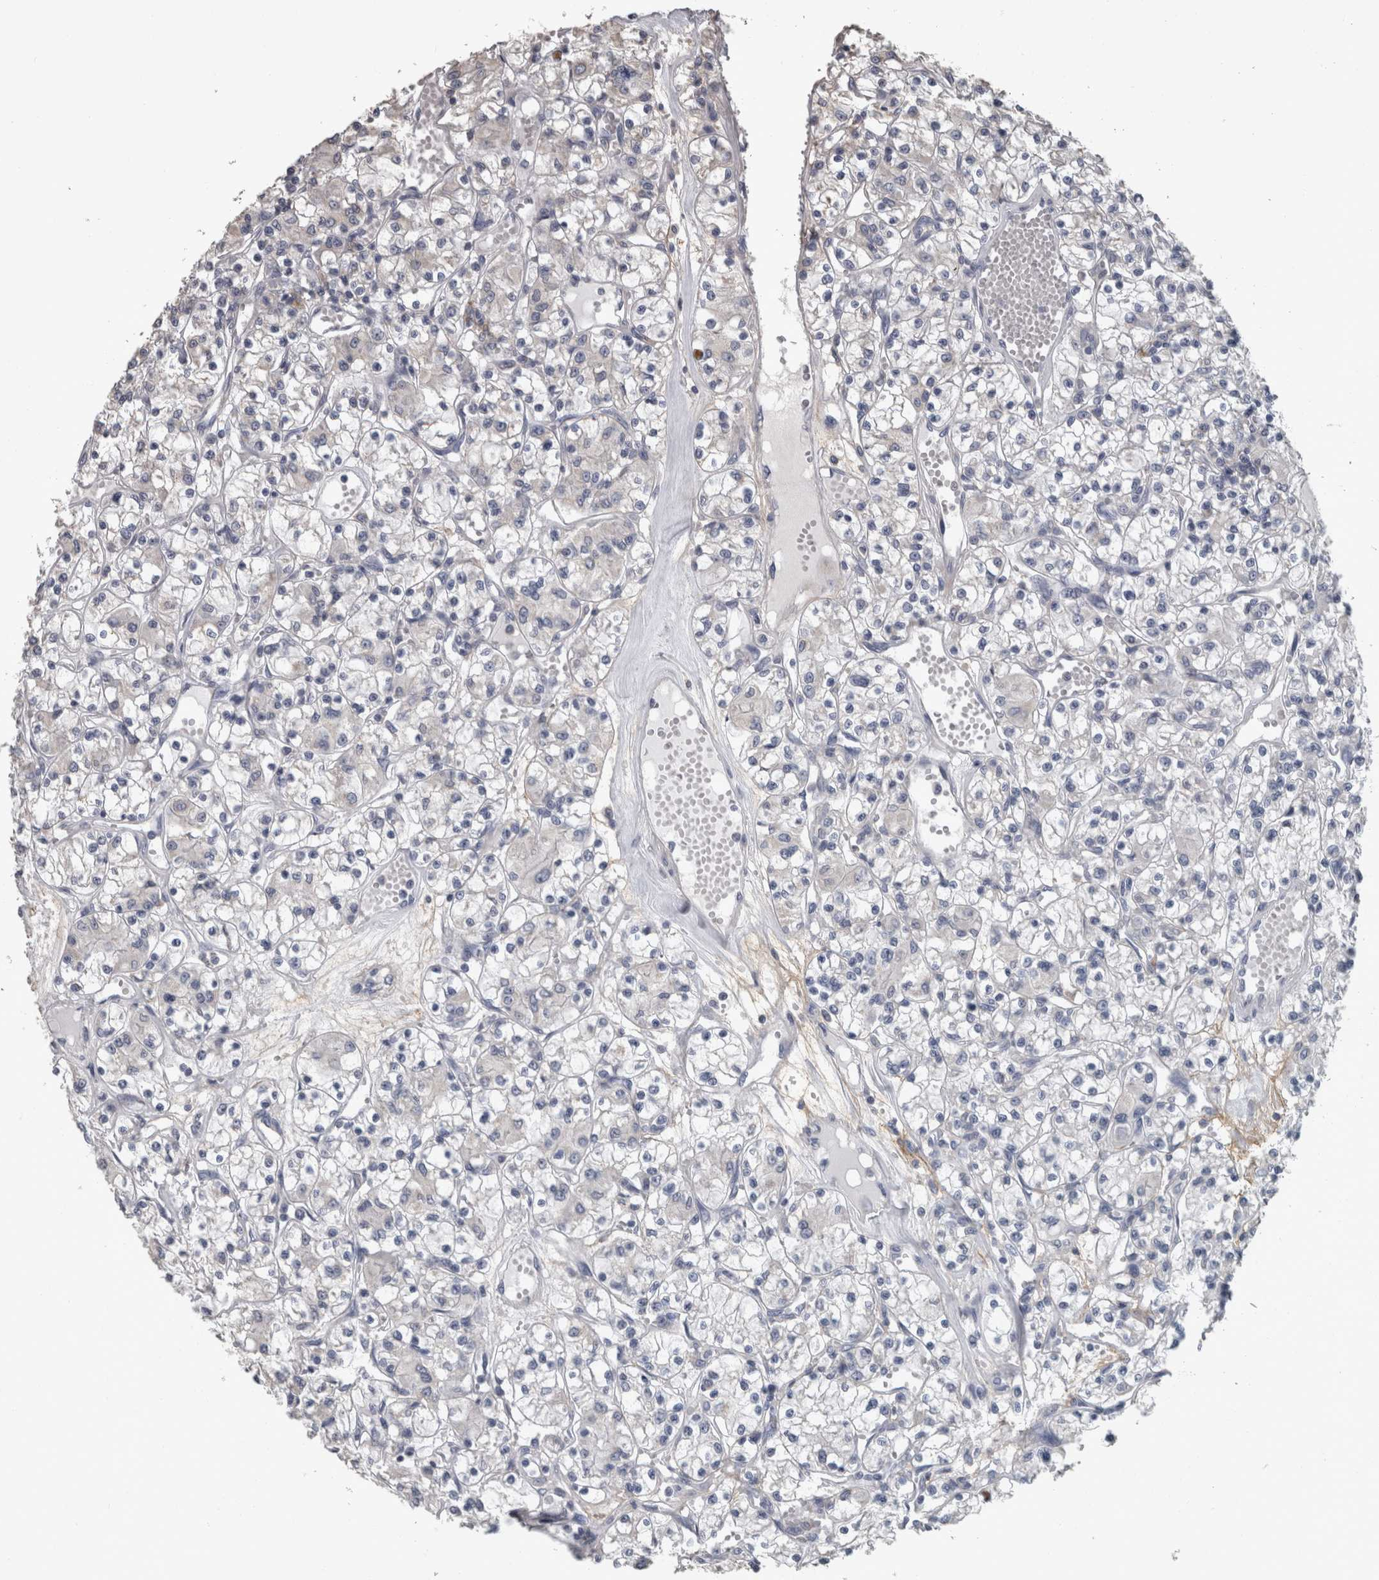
{"staining": {"intensity": "negative", "quantity": "none", "location": "none"}, "tissue": "renal cancer", "cell_type": "Tumor cells", "image_type": "cancer", "snomed": [{"axis": "morphology", "description": "Adenocarcinoma, NOS"}, {"axis": "topography", "description": "Kidney"}], "caption": "The photomicrograph shows no staining of tumor cells in renal cancer (adenocarcinoma). (DAB (3,3'-diaminobenzidine) immunohistochemistry (IHC), high magnification).", "gene": "EFEMP2", "patient": {"sex": "female", "age": 59}}